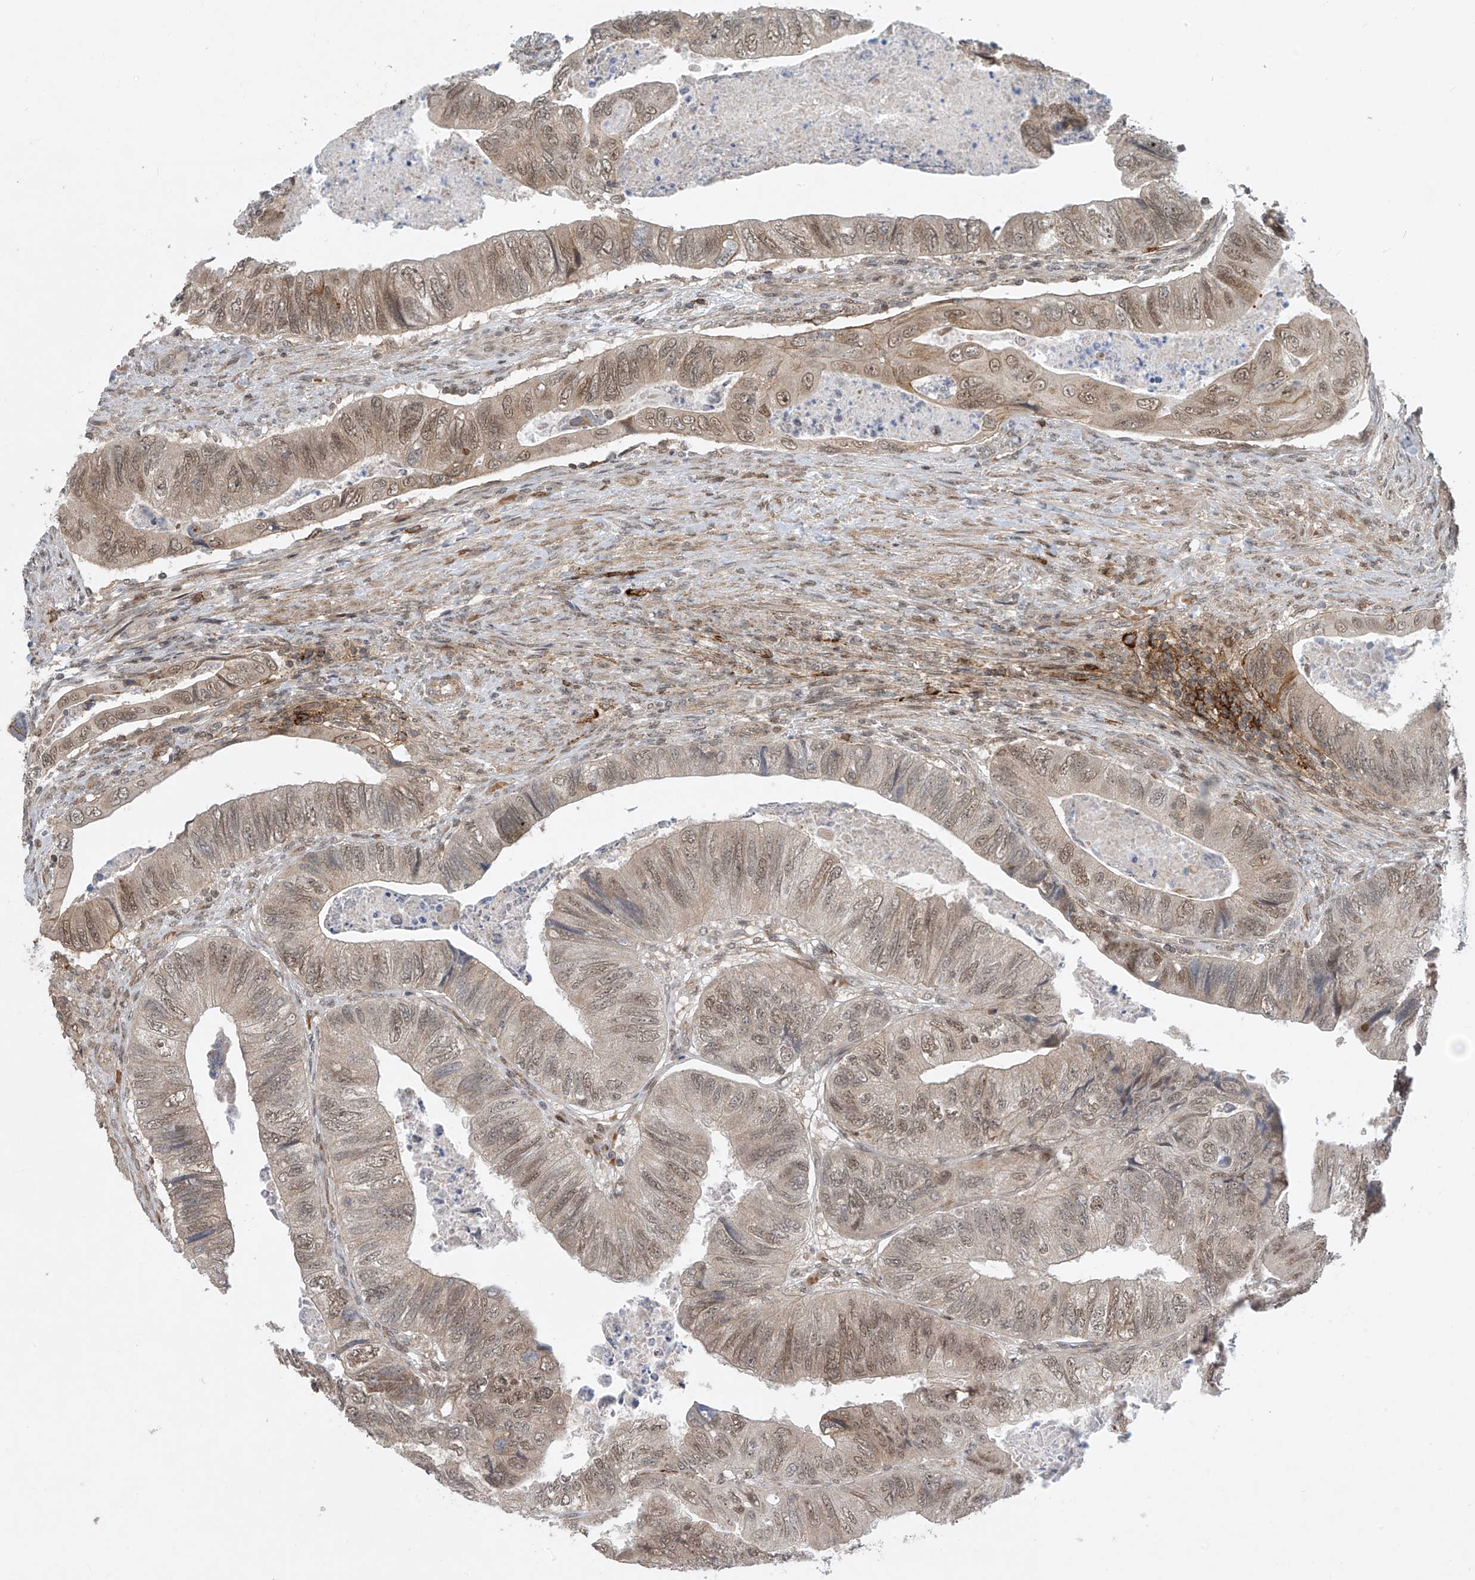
{"staining": {"intensity": "moderate", "quantity": ">75%", "location": "nuclear"}, "tissue": "colorectal cancer", "cell_type": "Tumor cells", "image_type": "cancer", "snomed": [{"axis": "morphology", "description": "Adenocarcinoma, NOS"}, {"axis": "topography", "description": "Rectum"}], "caption": "Tumor cells show medium levels of moderate nuclear expression in about >75% of cells in colorectal adenocarcinoma. (DAB (3,3'-diaminobenzidine) IHC with brightfield microscopy, high magnification).", "gene": "LAGE3", "patient": {"sex": "male", "age": 63}}